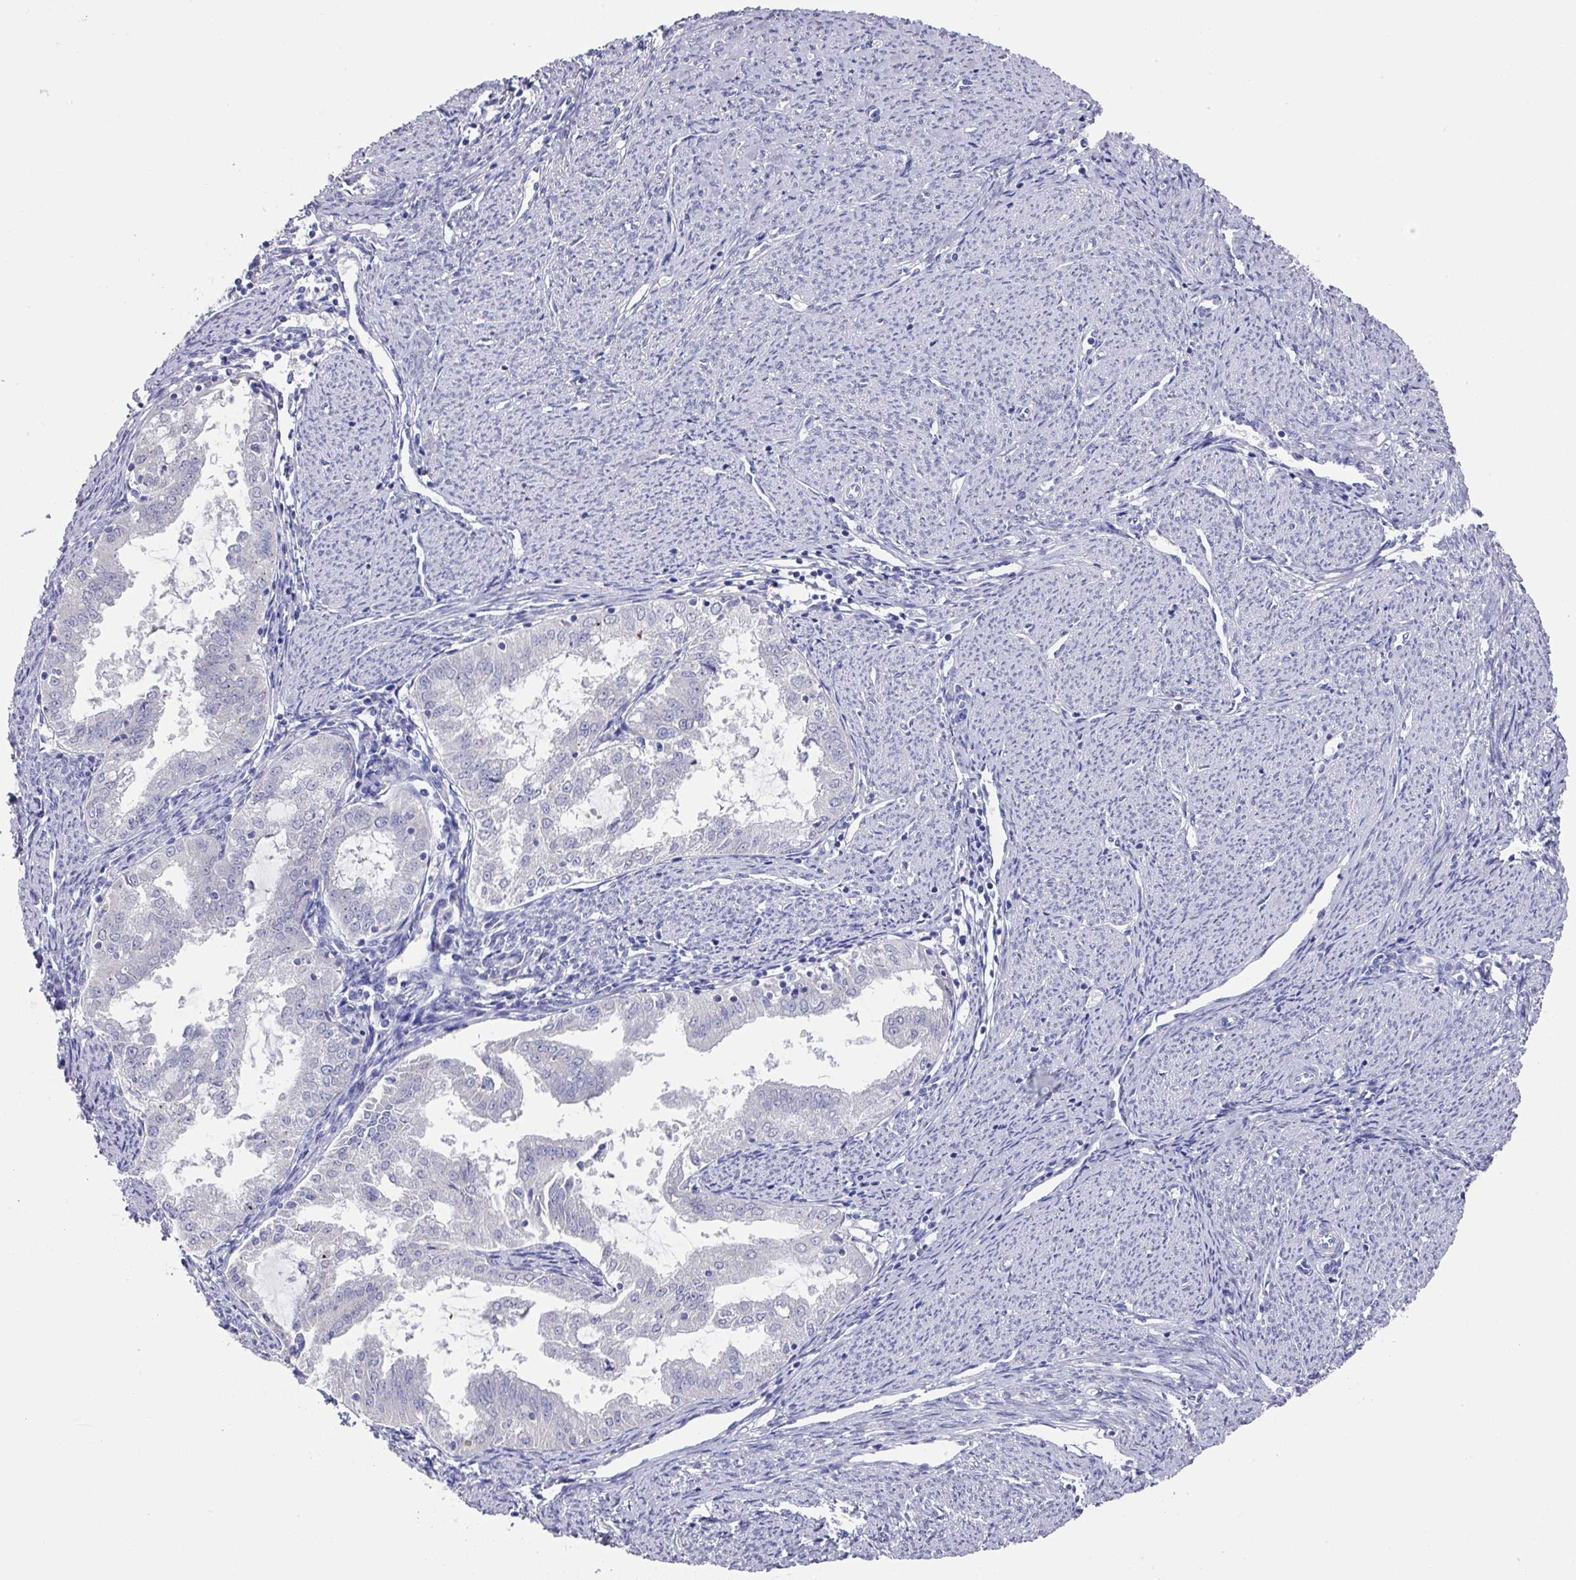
{"staining": {"intensity": "negative", "quantity": "none", "location": "none"}, "tissue": "endometrial cancer", "cell_type": "Tumor cells", "image_type": "cancer", "snomed": [{"axis": "morphology", "description": "Adenocarcinoma, NOS"}, {"axis": "topography", "description": "Endometrium"}], "caption": "Tumor cells show no significant protein staining in endometrial cancer.", "gene": "DAZL", "patient": {"sex": "female", "age": 70}}